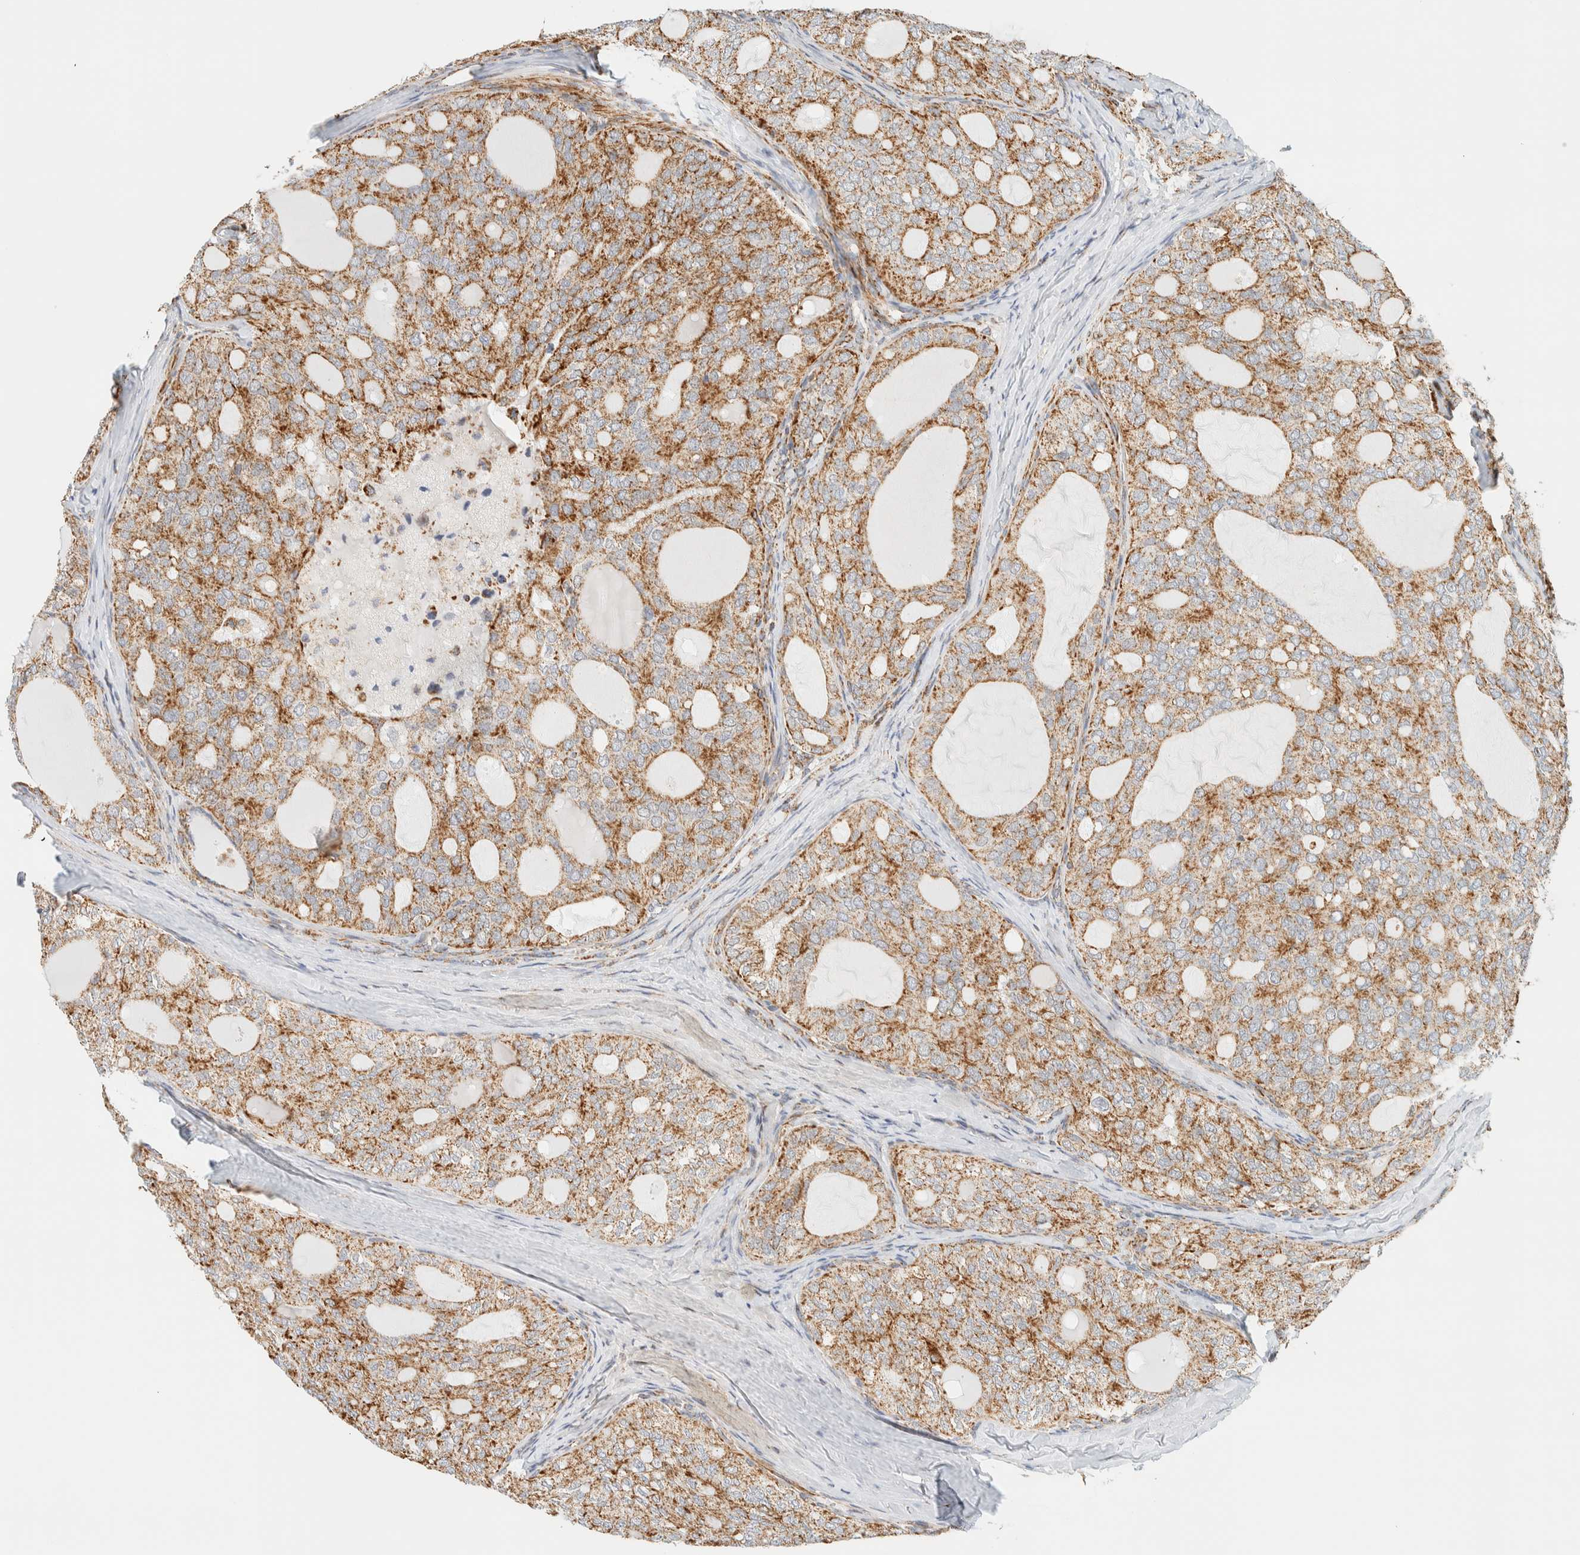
{"staining": {"intensity": "moderate", "quantity": ">75%", "location": "cytoplasmic/membranous"}, "tissue": "thyroid cancer", "cell_type": "Tumor cells", "image_type": "cancer", "snomed": [{"axis": "morphology", "description": "Follicular adenoma carcinoma, NOS"}, {"axis": "topography", "description": "Thyroid gland"}], "caption": "This photomicrograph displays IHC staining of follicular adenoma carcinoma (thyroid), with medium moderate cytoplasmic/membranous expression in about >75% of tumor cells.", "gene": "KIFAP3", "patient": {"sex": "male", "age": 75}}